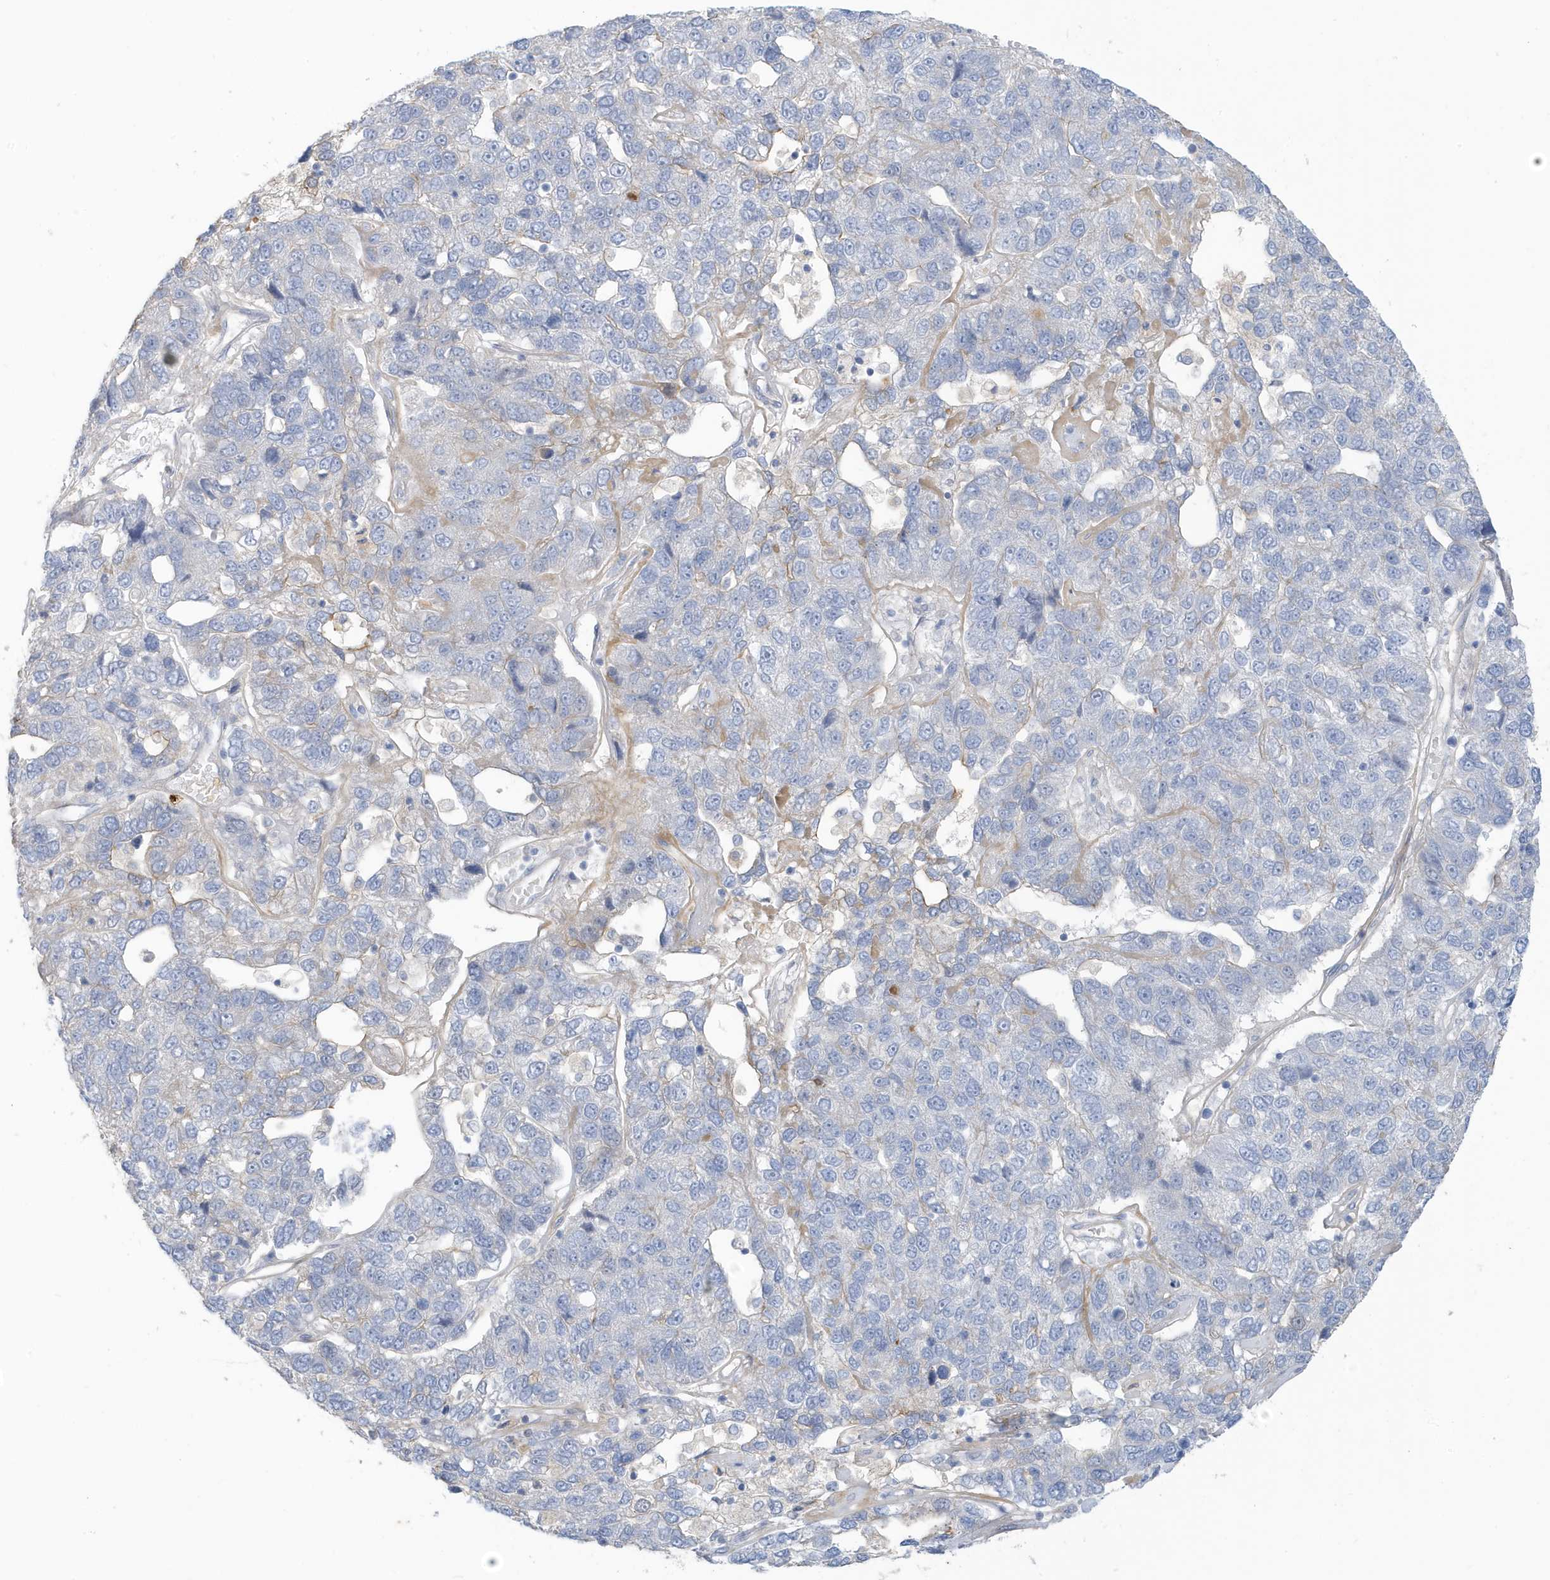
{"staining": {"intensity": "negative", "quantity": "none", "location": "none"}, "tissue": "pancreatic cancer", "cell_type": "Tumor cells", "image_type": "cancer", "snomed": [{"axis": "morphology", "description": "Adenocarcinoma, NOS"}, {"axis": "topography", "description": "Pancreas"}], "caption": "Immunohistochemistry histopathology image of neoplastic tissue: pancreatic adenocarcinoma stained with DAB displays no significant protein expression in tumor cells.", "gene": "ATP13A5", "patient": {"sex": "female", "age": 61}}